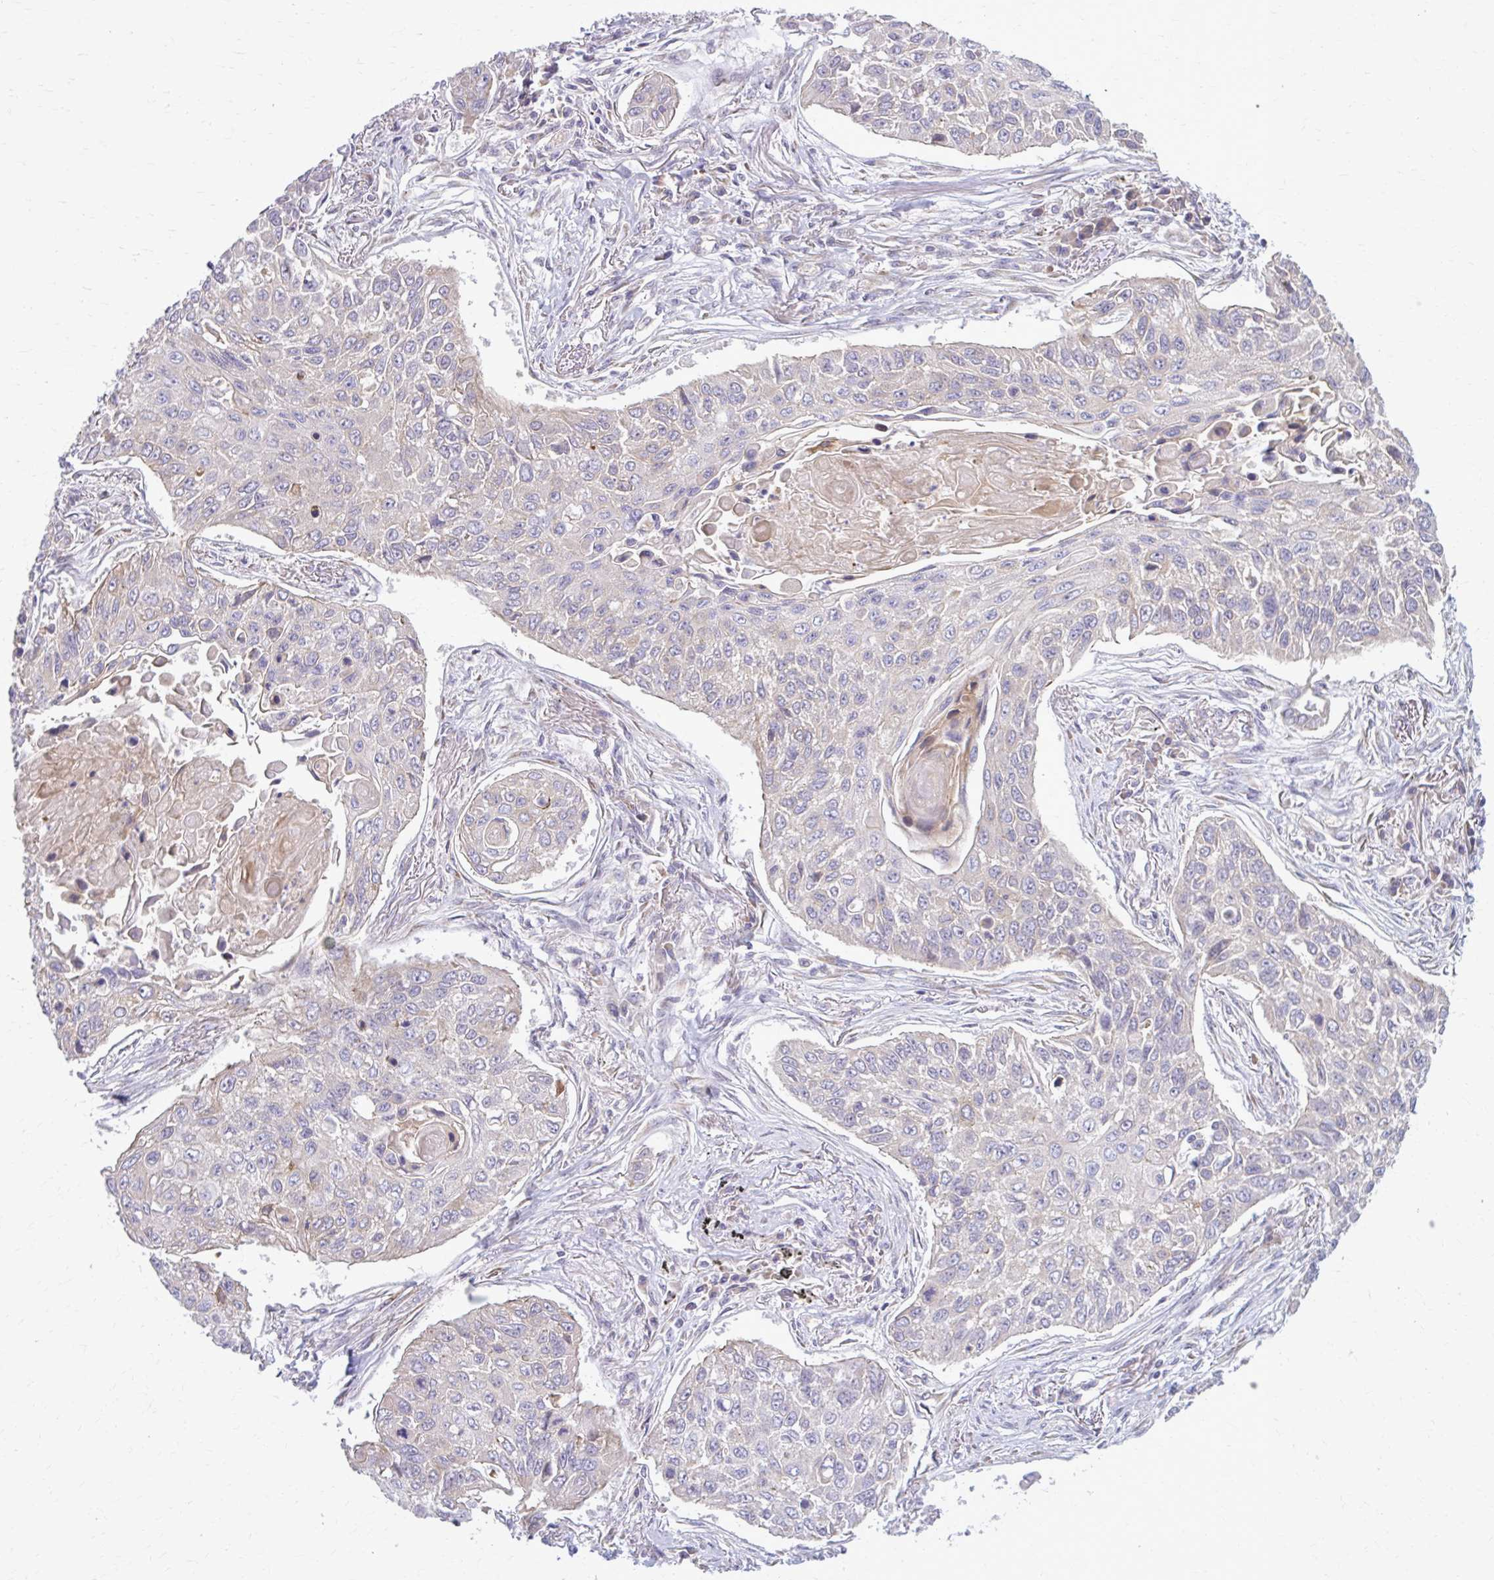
{"staining": {"intensity": "weak", "quantity": "<25%", "location": "cytoplasmic/membranous"}, "tissue": "lung cancer", "cell_type": "Tumor cells", "image_type": "cancer", "snomed": [{"axis": "morphology", "description": "Squamous cell carcinoma, NOS"}, {"axis": "topography", "description": "Lung"}], "caption": "Lung cancer was stained to show a protein in brown. There is no significant staining in tumor cells. (Brightfield microscopy of DAB (3,3'-diaminobenzidine) immunohistochemistry (IHC) at high magnification).", "gene": "SNF8", "patient": {"sex": "male", "age": 75}}